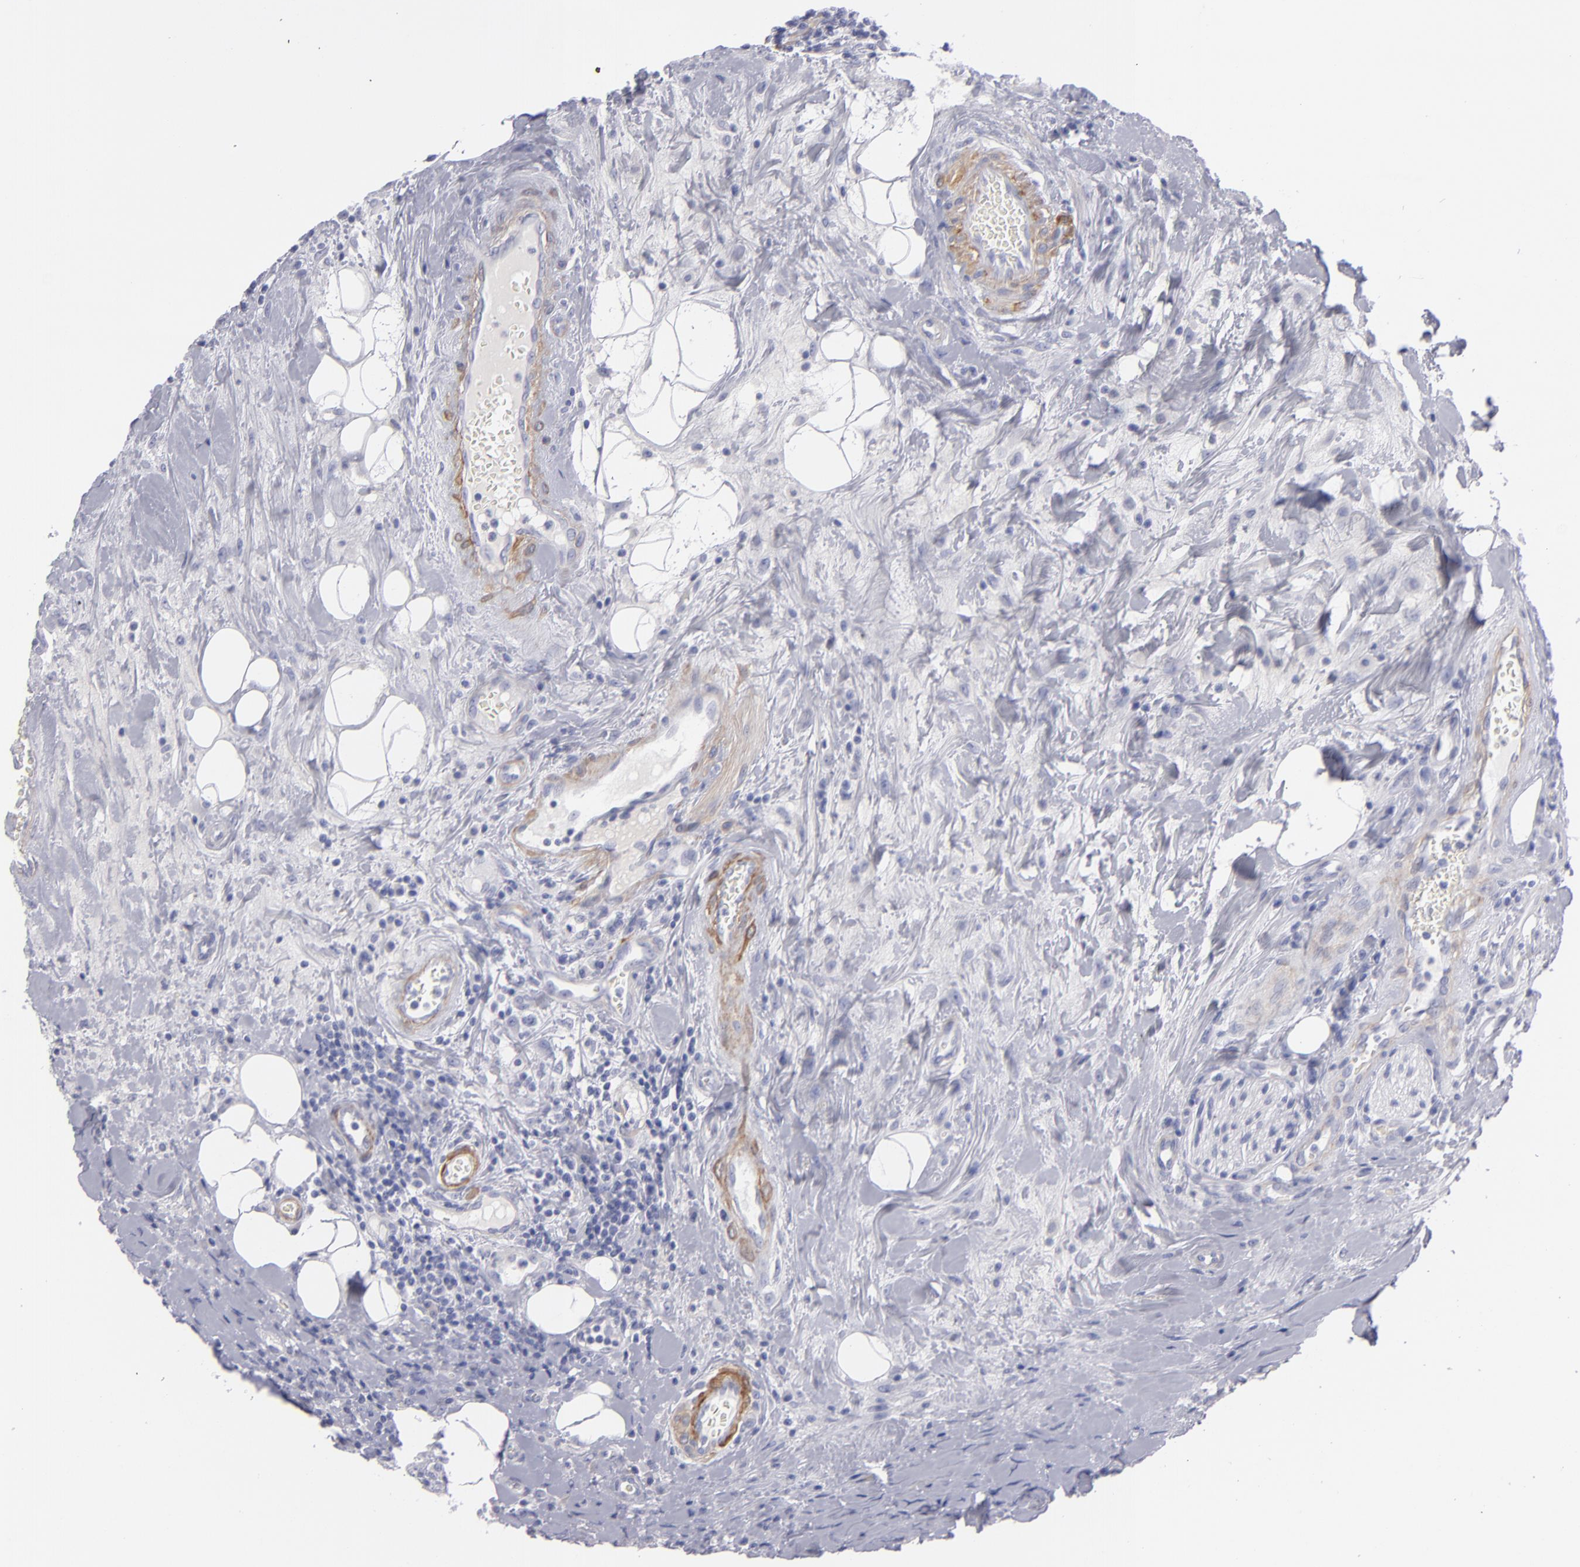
{"staining": {"intensity": "negative", "quantity": "none", "location": "none"}, "tissue": "colorectal cancer", "cell_type": "Tumor cells", "image_type": "cancer", "snomed": [{"axis": "morphology", "description": "Adenocarcinoma, NOS"}, {"axis": "topography", "description": "Colon"}], "caption": "Immunohistochemistry histopathology image of neoplastic tissue: colorectal cancer (adenocarcinoma) stained with DAB (3,3'-diaminobenzidine) displays no significant protein expression in tumor cells.", "gene": "MYH11", "patient": {"sex": "male", "age": 54}}